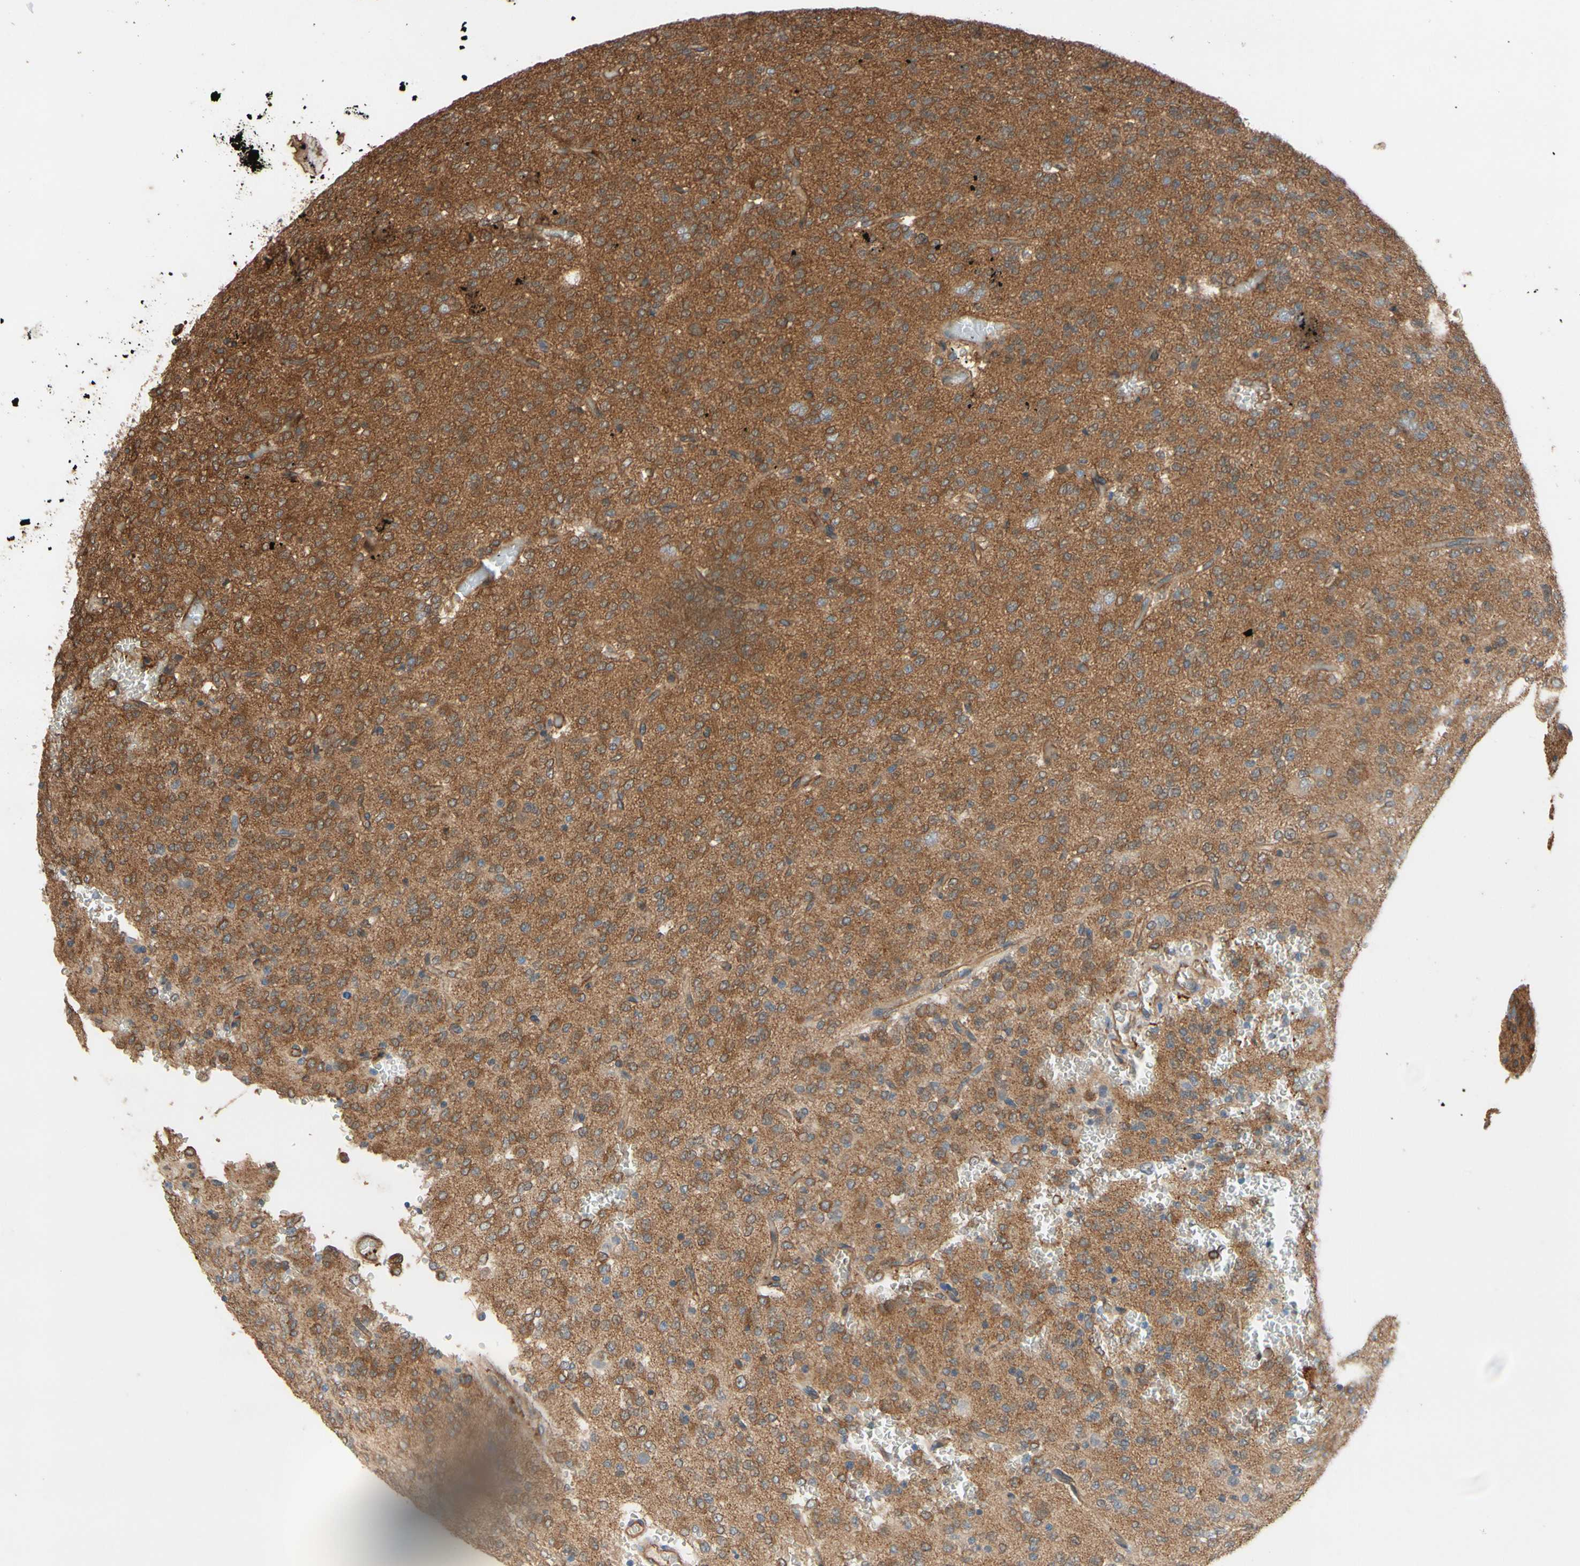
{"staining": {"intensity": "moderate", "quantity": ">75%", "location": "cytoplasmic/membranous"}, "tissue": "glioma", "cell_type": "Tumor cells", "image_type": "cancer", "snomed": [{"axis": "morphology", "description": "Glioma, malignant, Low grade"}, {"axis": "topography", "description": "Brain"}], "caption": "A brown stain shows moderate cytoplasmic/membranous expression of a protein in human glioma tumor cells. (Brightfield microscopy of DAB IHC at high magnification).", "gene": "CTTNBP2", "patient": {"sex": "male", "age": 38}}